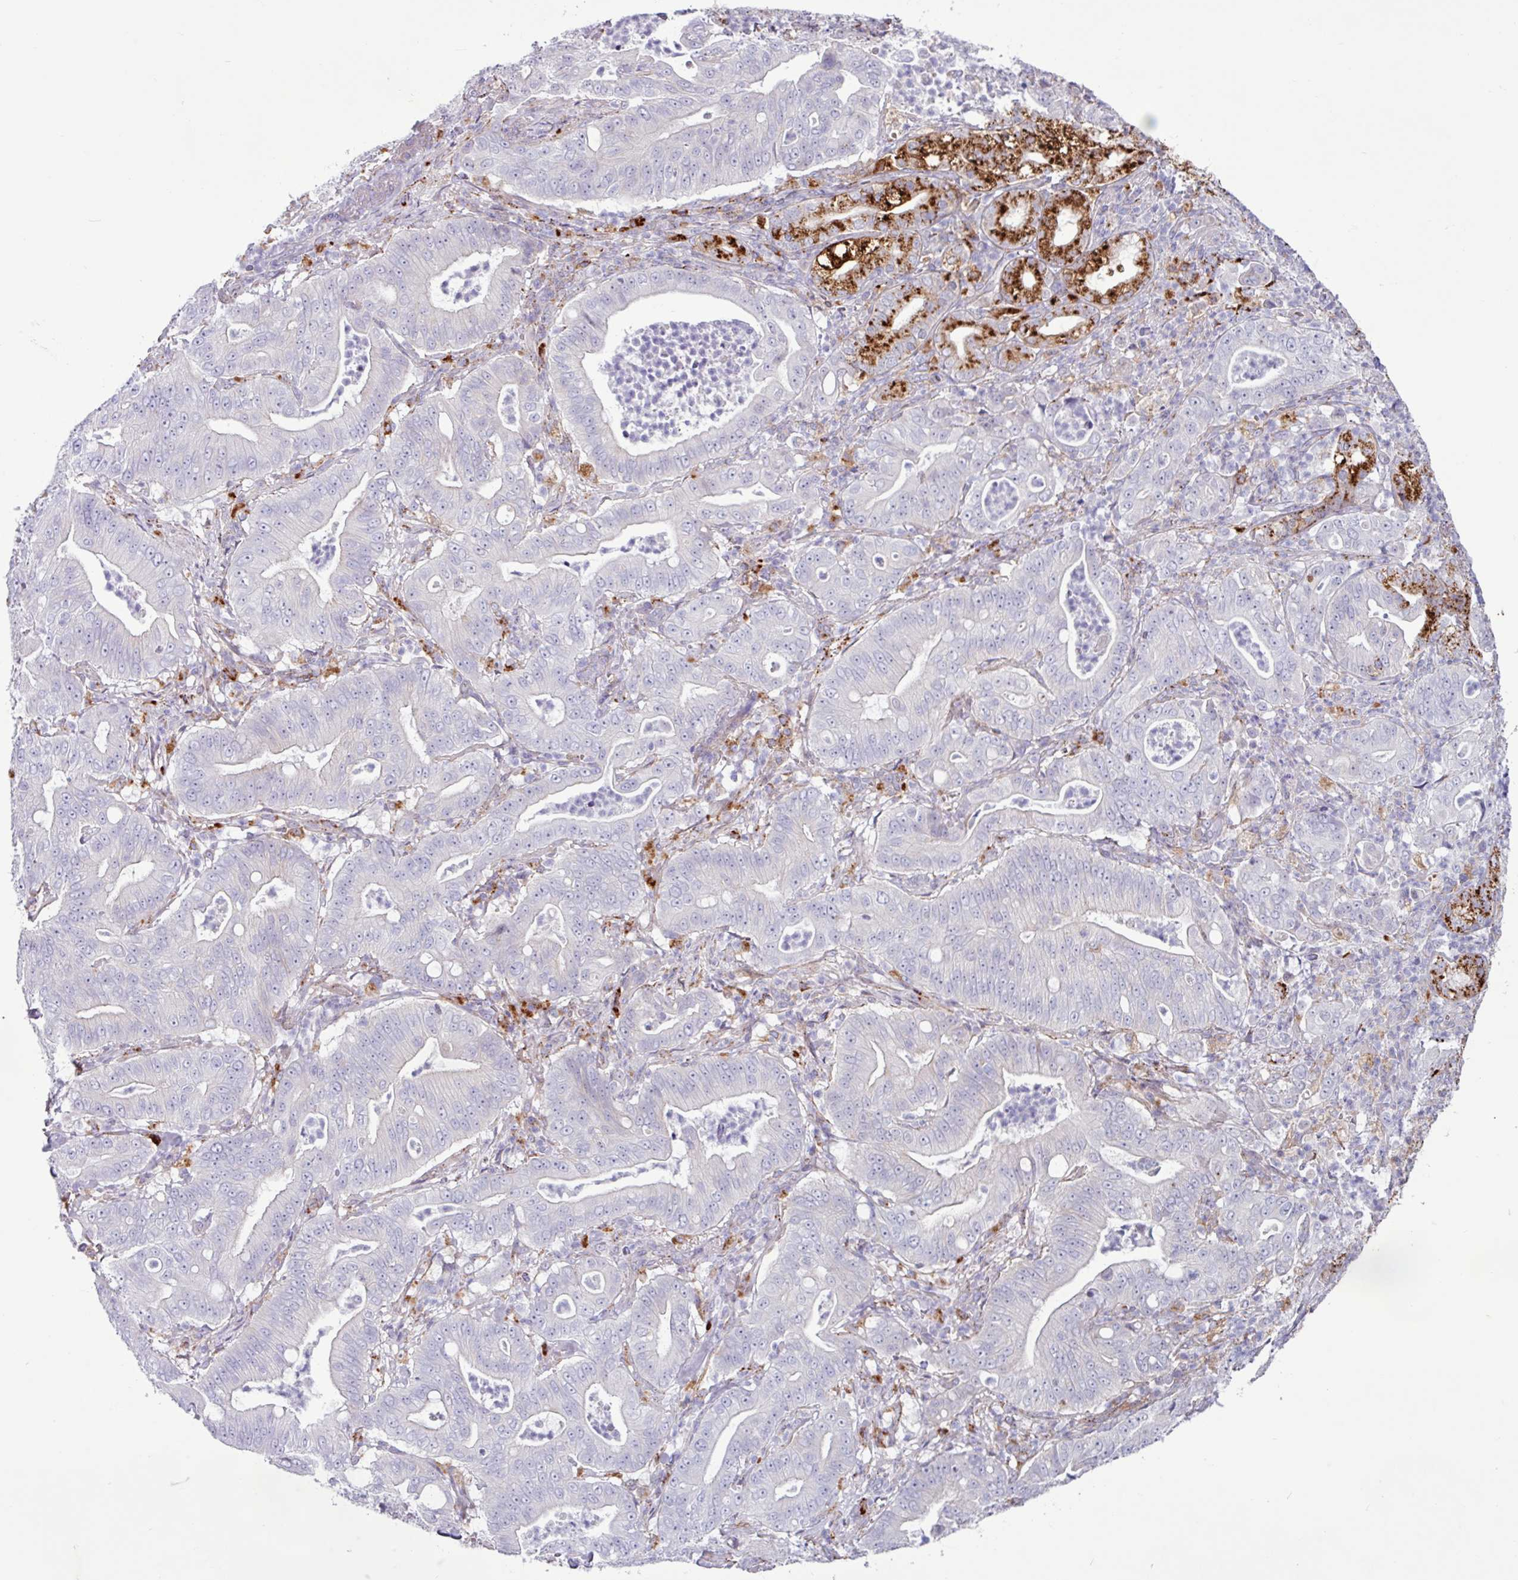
{"staining": {"intensity": "negative", "quantity": "none", "location": "none"}, "tissue": "pancreatic cancer", "cell_type": "Tumor cells", "image_type": "cancer", "snomed": [{"axis": "morphology", "description": "Adenocarcinoma, NOS"}, {"axis": "topography", "description": "Pancreas"}], "caption": "A histopathology image of pancreatic cancer (adenocarcinoma) stained for a protein shows no brown staining in tumor cells.", "gene": "AMIGO2", "patient": {"sex": "male", "age": 71}}